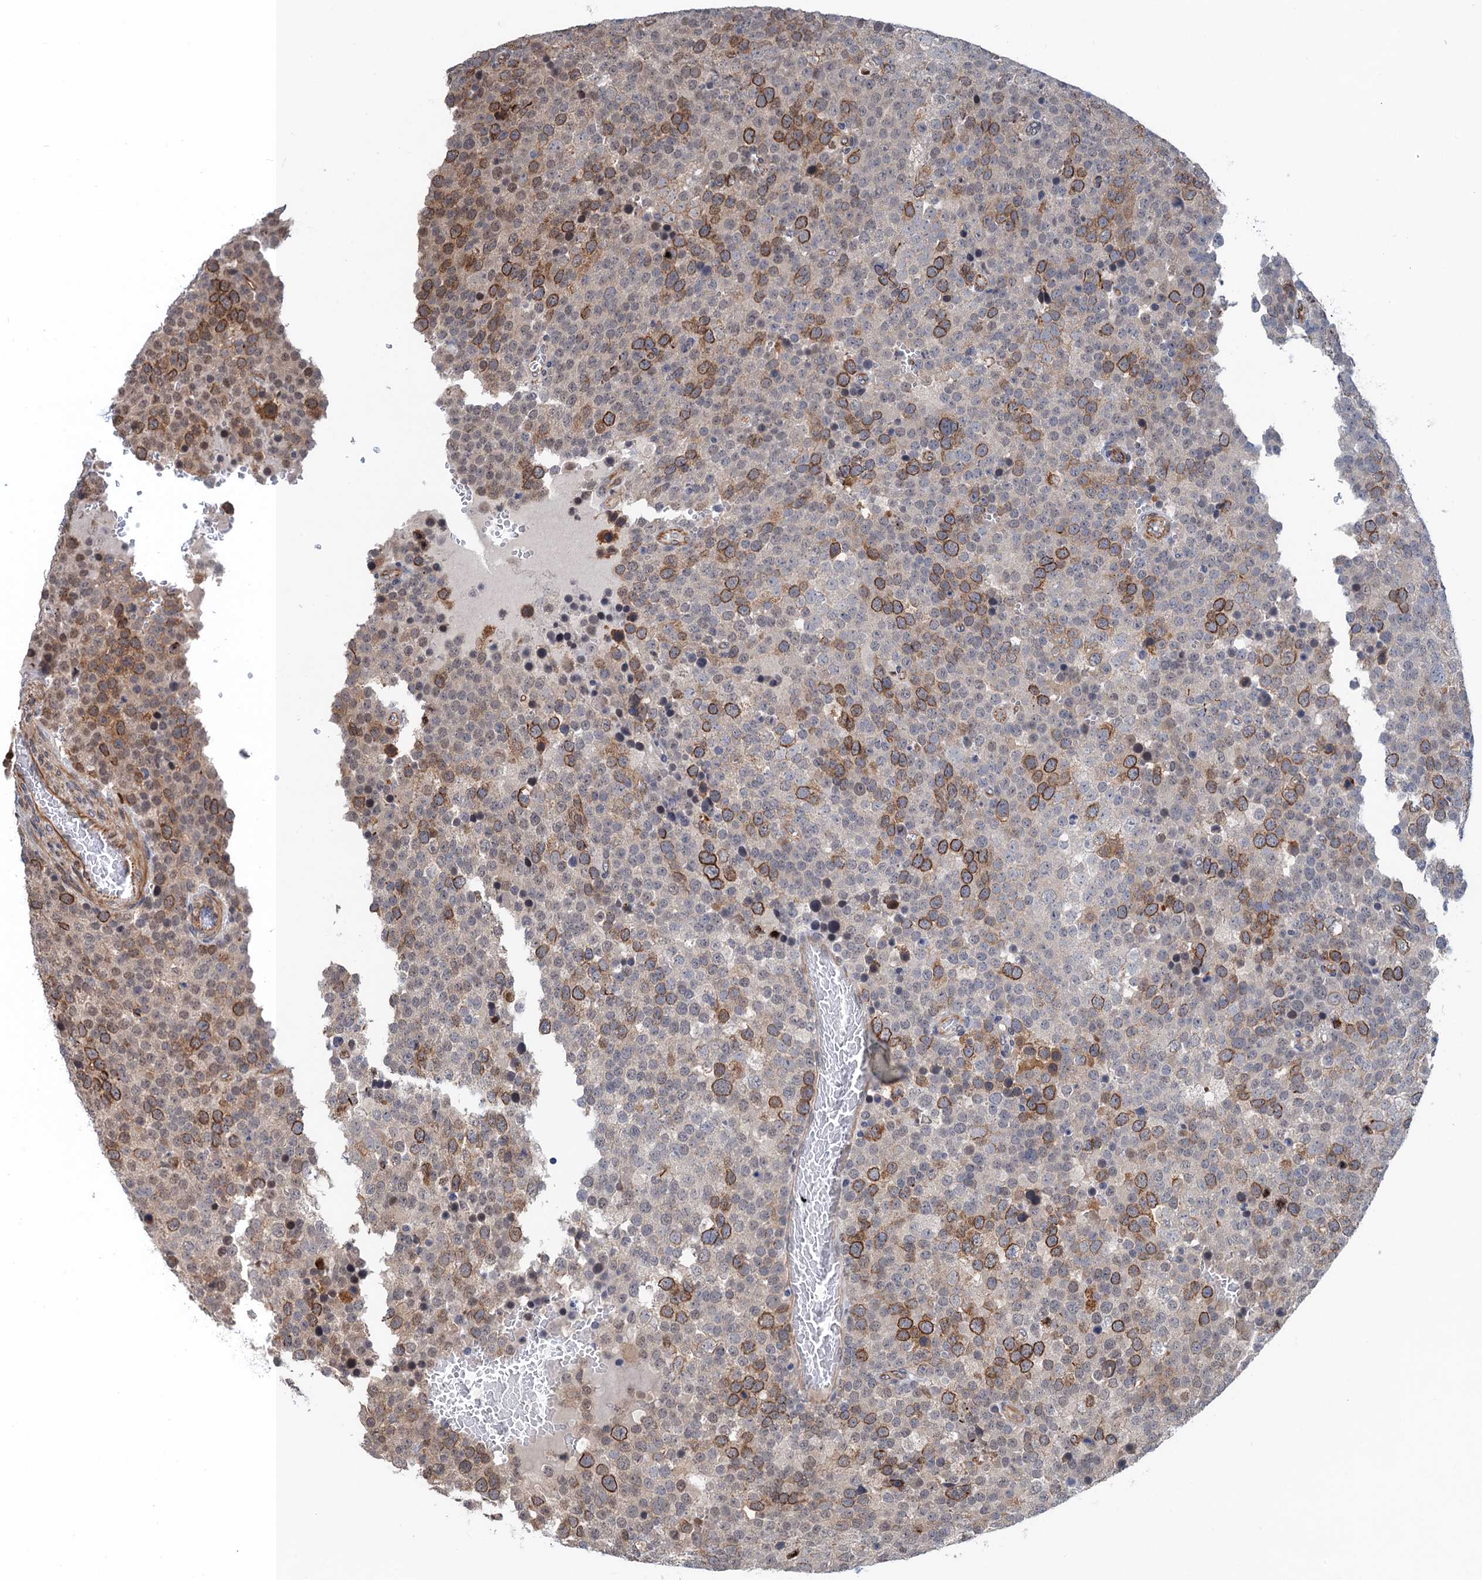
{"staining": {"intensity": "moderate", "quantity": "<25%", "location": "cytoplasmic/membranous"}, "tissue": "testis cancer", "cell_type": "Tumor cells", "image_type": "cancer", "snomed": [{"axis": "morphology", "description": "Seminoma, NOS"}, {"axis": "topography", "description": "Testis"}], "caption": "Testis seminoma was stained to show a protein in brown. There is low levels of moderate cytoplasmic/membranous expression in about <25% of tumor cells.", "gene": "TTC31", "patient": {"sex": "male", "age": 71}}